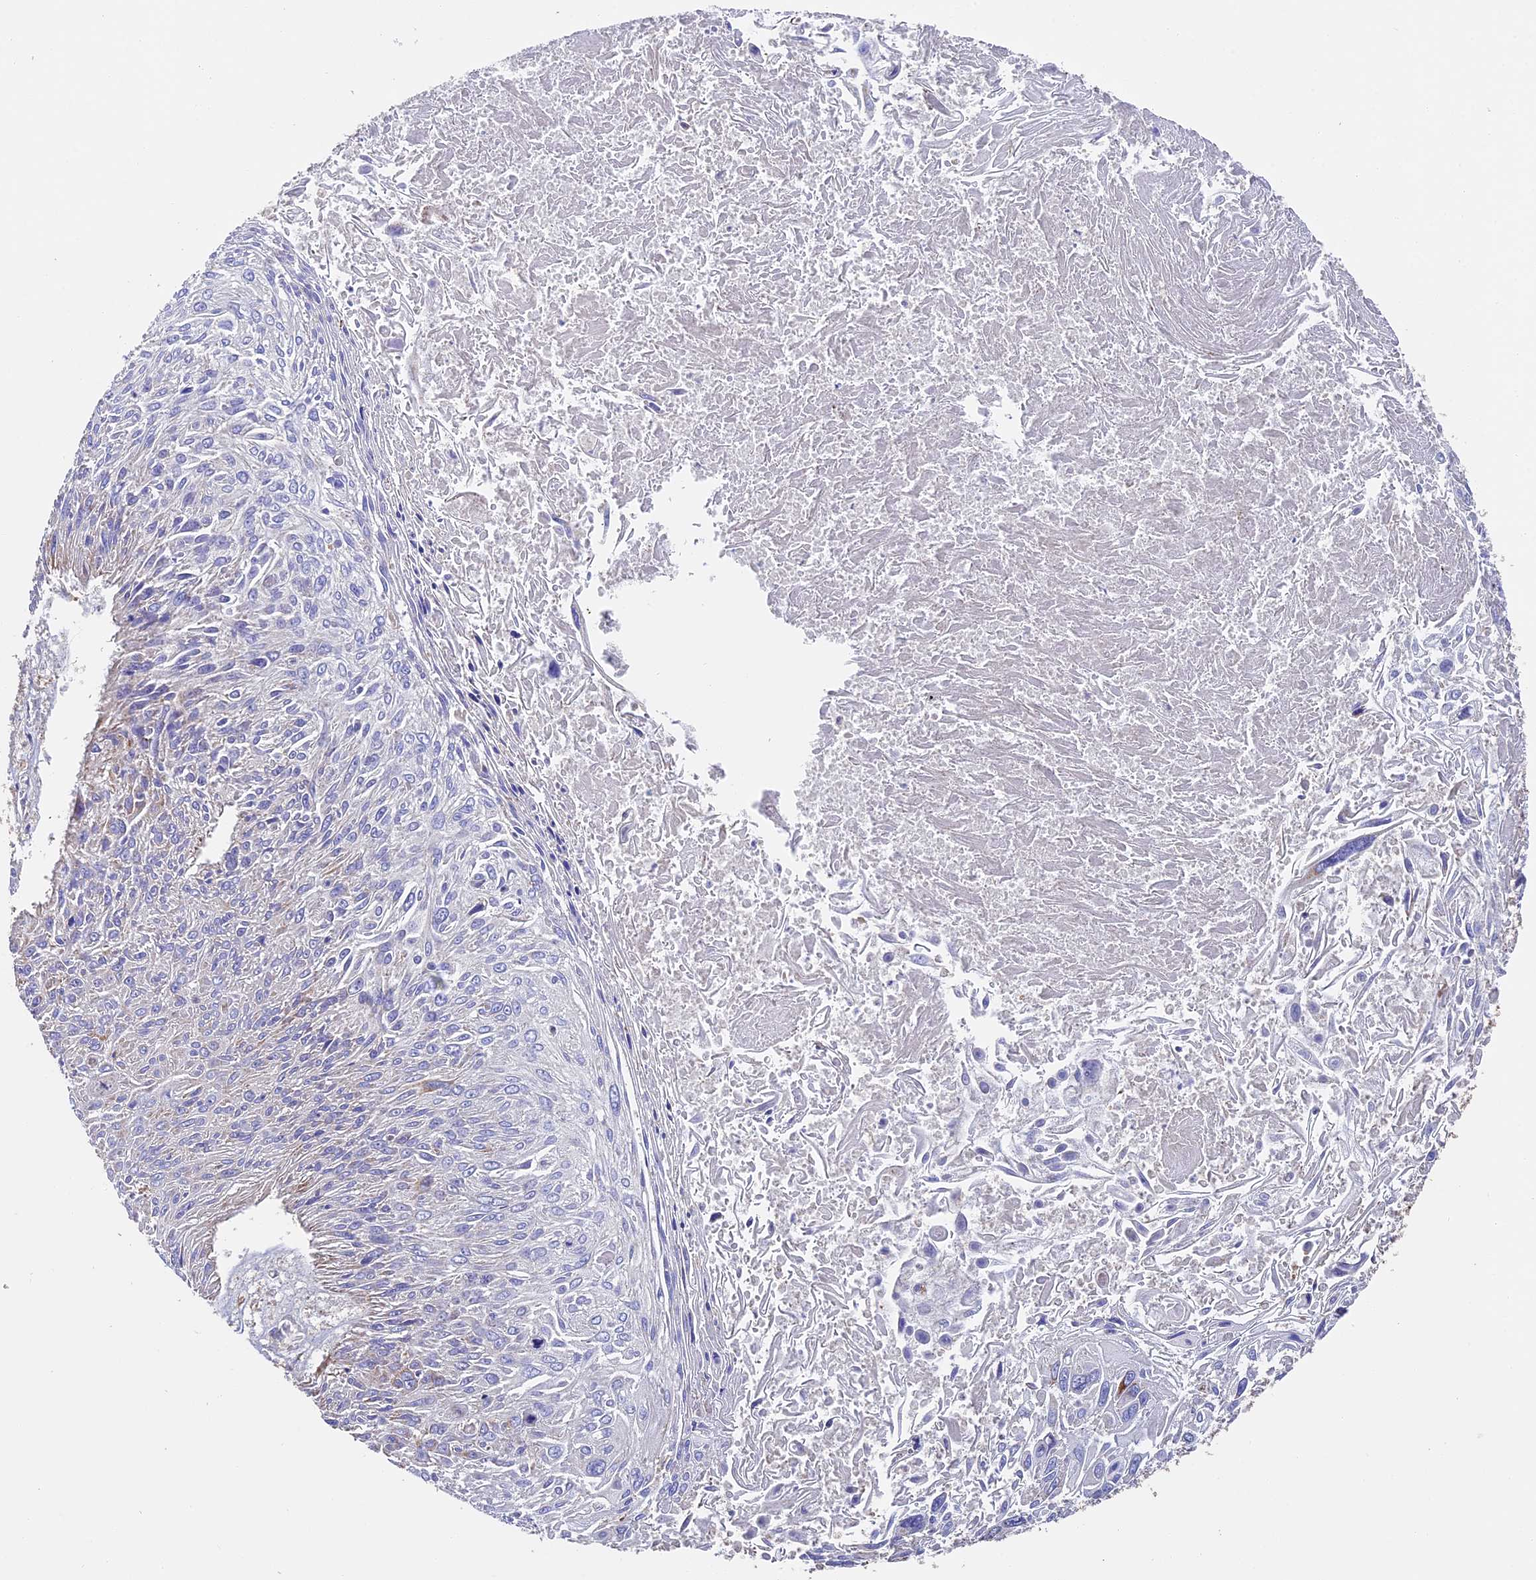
{"staining": {"intensity": "moderate", "quantity": "<25%", "location": "cytoplasmic/membranous"}, "tissue": "cervical cancer", "cell_type": "Tumor cells", "image_type": "cancer", "snomed": [{"axis": "morphology", "description": "Squamous cell carcinoma, NOS"}, {"axis": "topography", "description": "Cervix"}], "caption": "Immunohistochemical staining of cervical cancer (squamous cell carcinoma) shows low levels of moderate cytoplasmic/membranous staining in about <25% of tumor cells. (Stains: DAB in brown, nuclei in blue, Microscopy: brightfield microscopy at high magnification).", "gene": "ADAT1", "patient": {"sex": "female", "age": 51}}